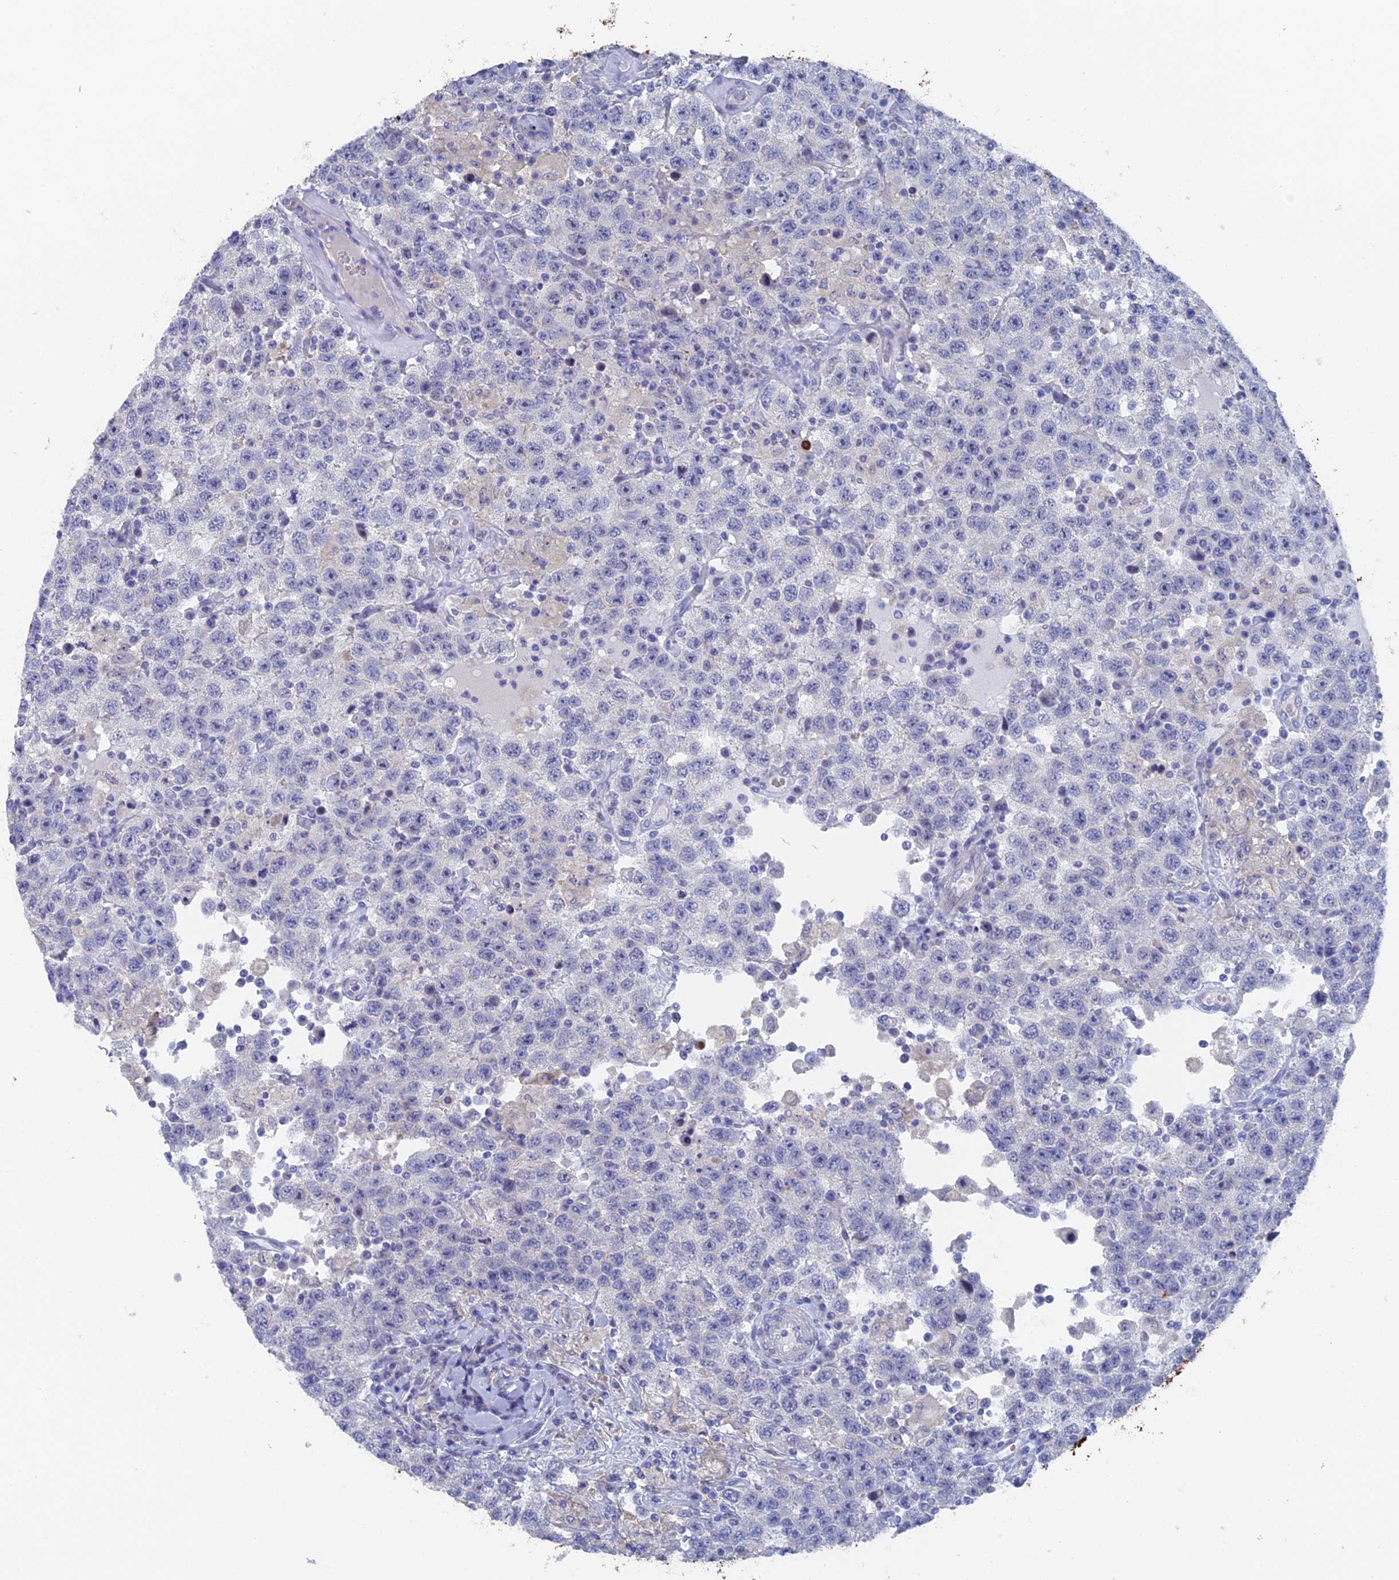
{"staining": {"intensity": "negative", "quantity": "none", "location": "none"}, "tissue": "testis cancer", "cell_type": "Tumor cells", "image_type": "cancer", "snomed": [{"axis": "morphology", "description": "Seminoma, NOS"}, {"axis": "topography", "description": "Testis"}], "caption": "This is an immunohistochemistry image of testis seminoma. There is no expression in tumor cells.", "gene": "SRFBP1", "patient": {"sex": "male", "age": 41}}